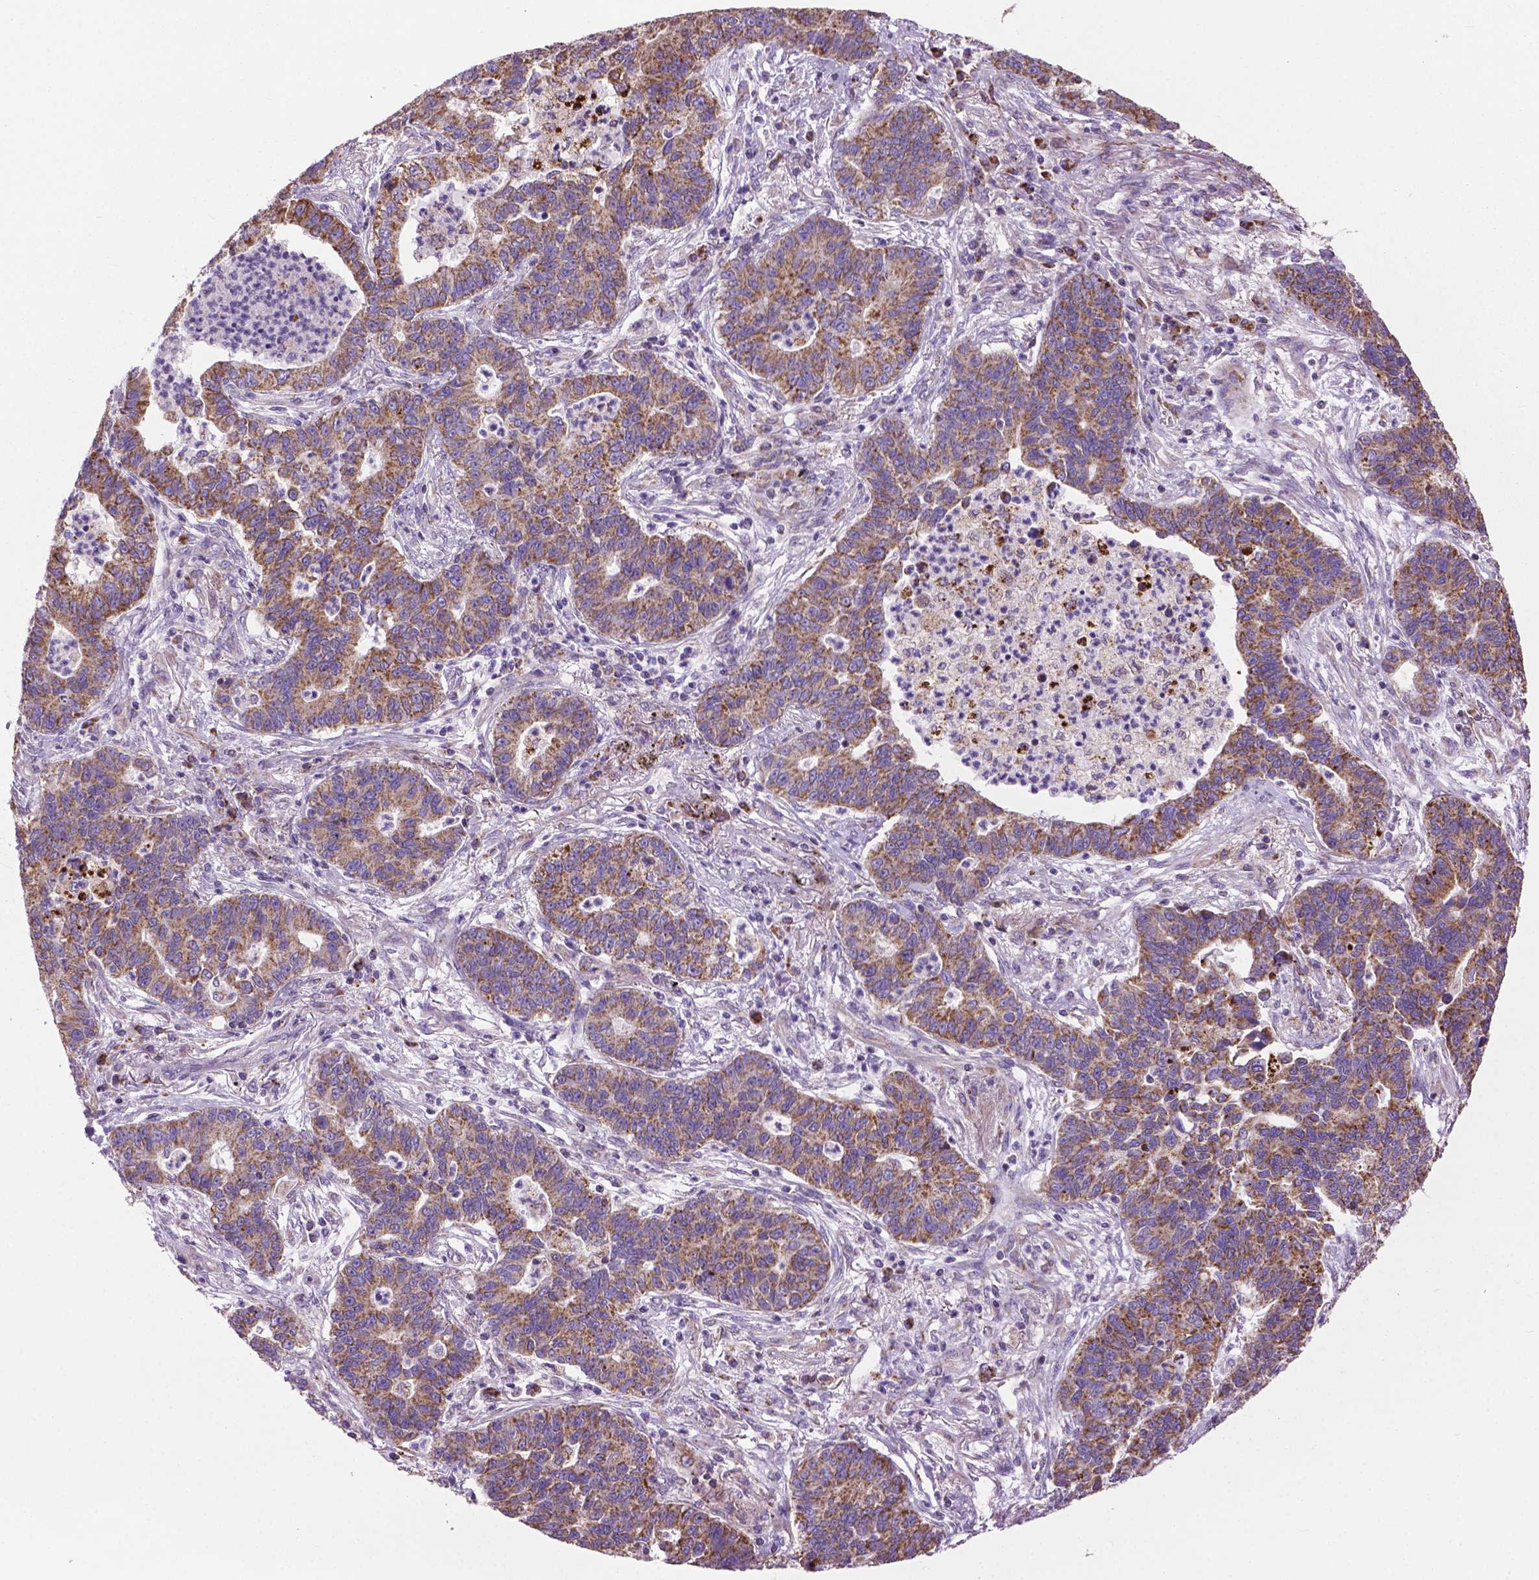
{"staining": {"intensity": "moderate", "quantity": ">75%", "location": "cytoplasmic/membranous"}, "tissue": "lung cancer", "cell_type": "Tumor cells", "image_type": "cancer", "snomed": [{"axis": "morphology", "description": "Adenocarcinoma, NOS"}, {"axis": "topography", "description": "Lung"}], "caption": "Lung cancer (adenocarcinoma) stained with immunohistochemistry exhibits moderate cytoplasmic/membranous positivity in about >75% of tumor cells. (DAB IHC, brown staining for protein, blue staining for nuclei).", "gene": "VDAC1", "patient": {"sex": "female", "age": 57}}